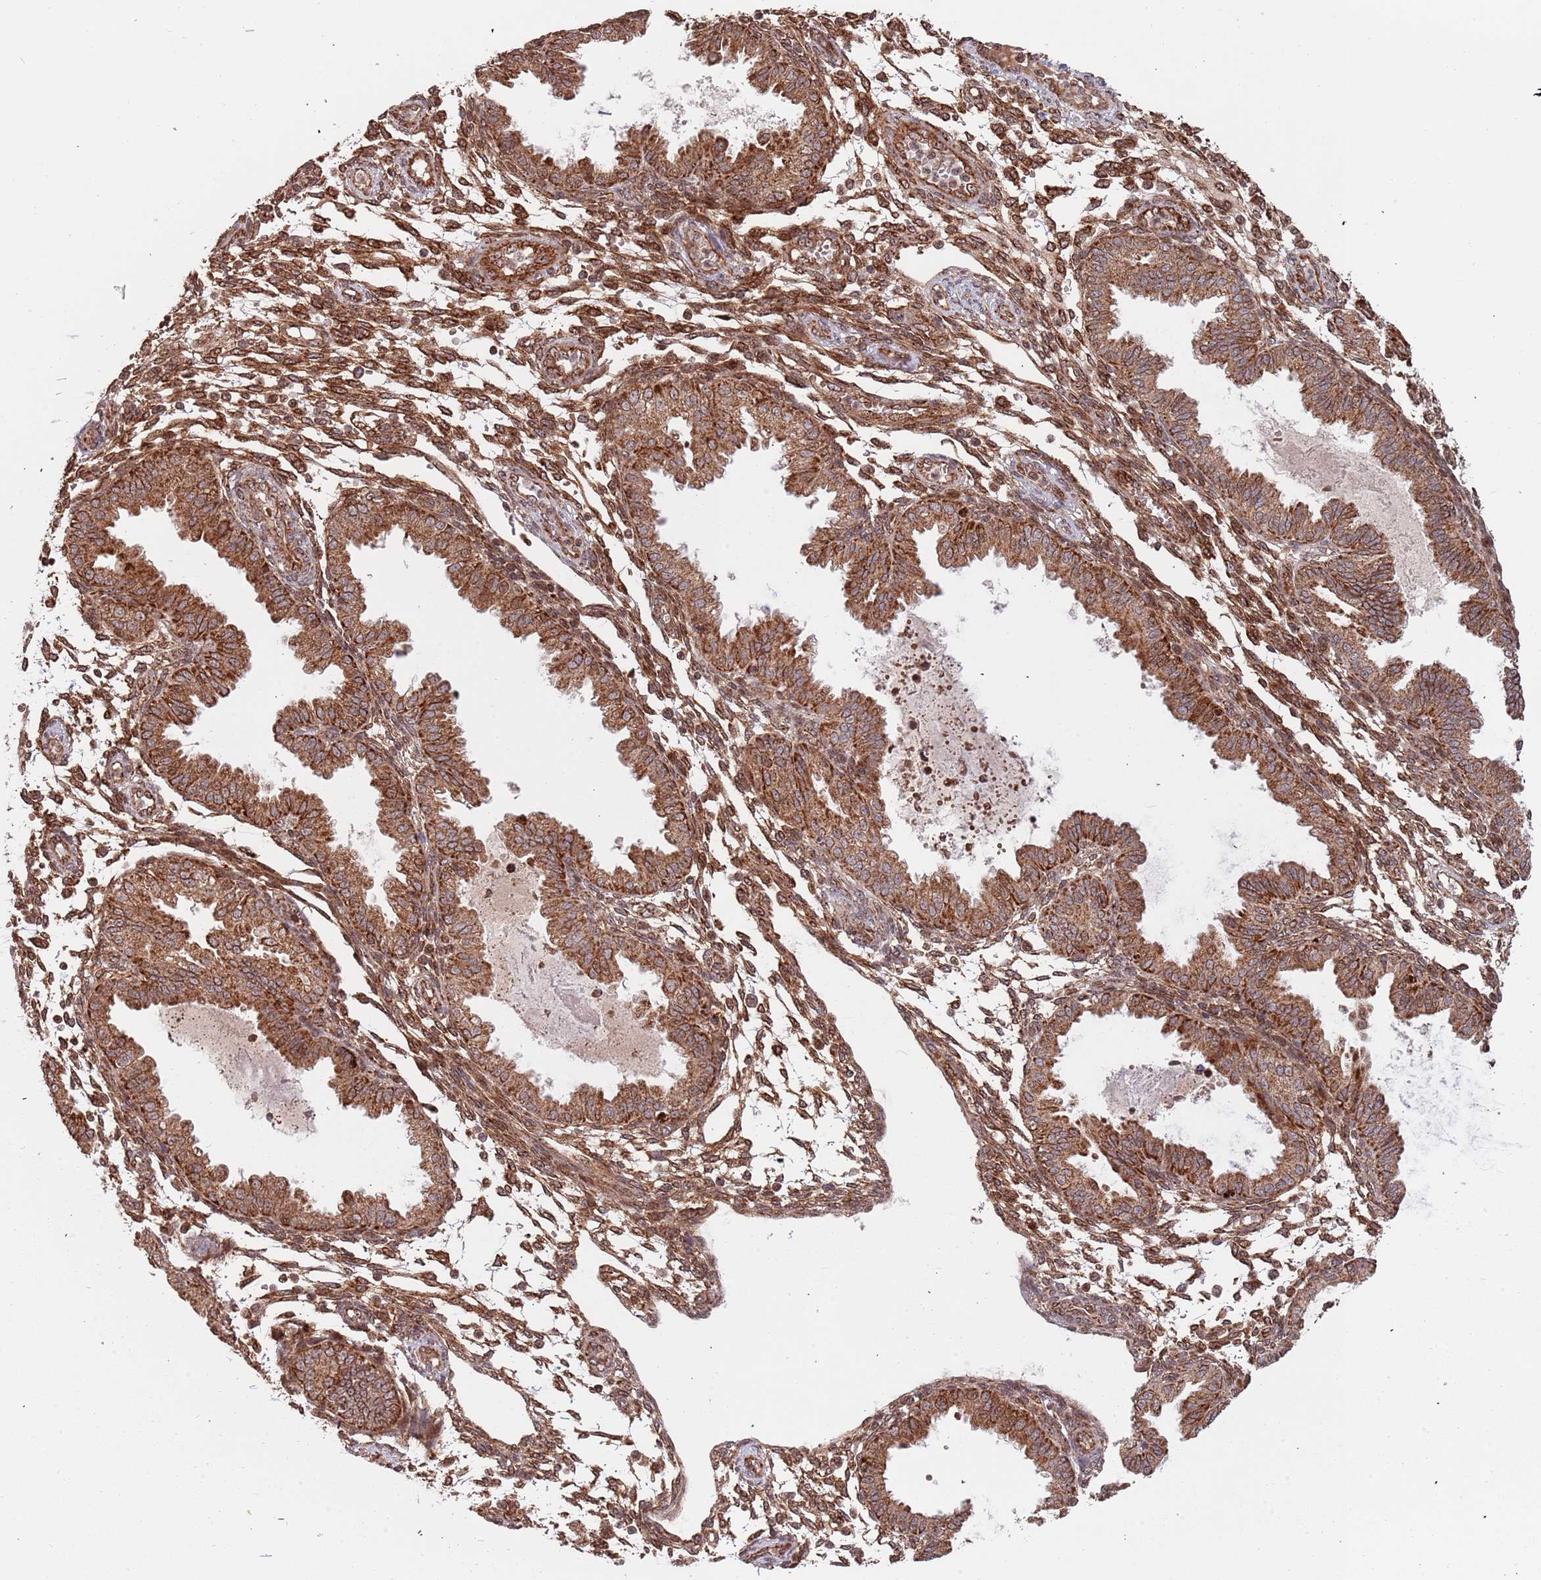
{"staining": {"intensity": "moderate", "quantity": ">75%", "location": "cytoplasmic/membranous"}, "tissue": "endometrium", "cell_type": "Cells in endometrial stroma", "image_type": "normal", "snomed": [{"axis": "morphology", "description": "Normal tissue, NOS"}, {"axis": "topography", "description": "Endometrium"}], "caption": "This micrograph demonstrates immunohistochemistry (IHC) staining of benign human endometrium, with medium moderate cytoplasmic/membranous expression in about >75% of cells in endometrial stroma.", "gene": "DCHS1", "patient": {"sex": "female", "age": 33}}